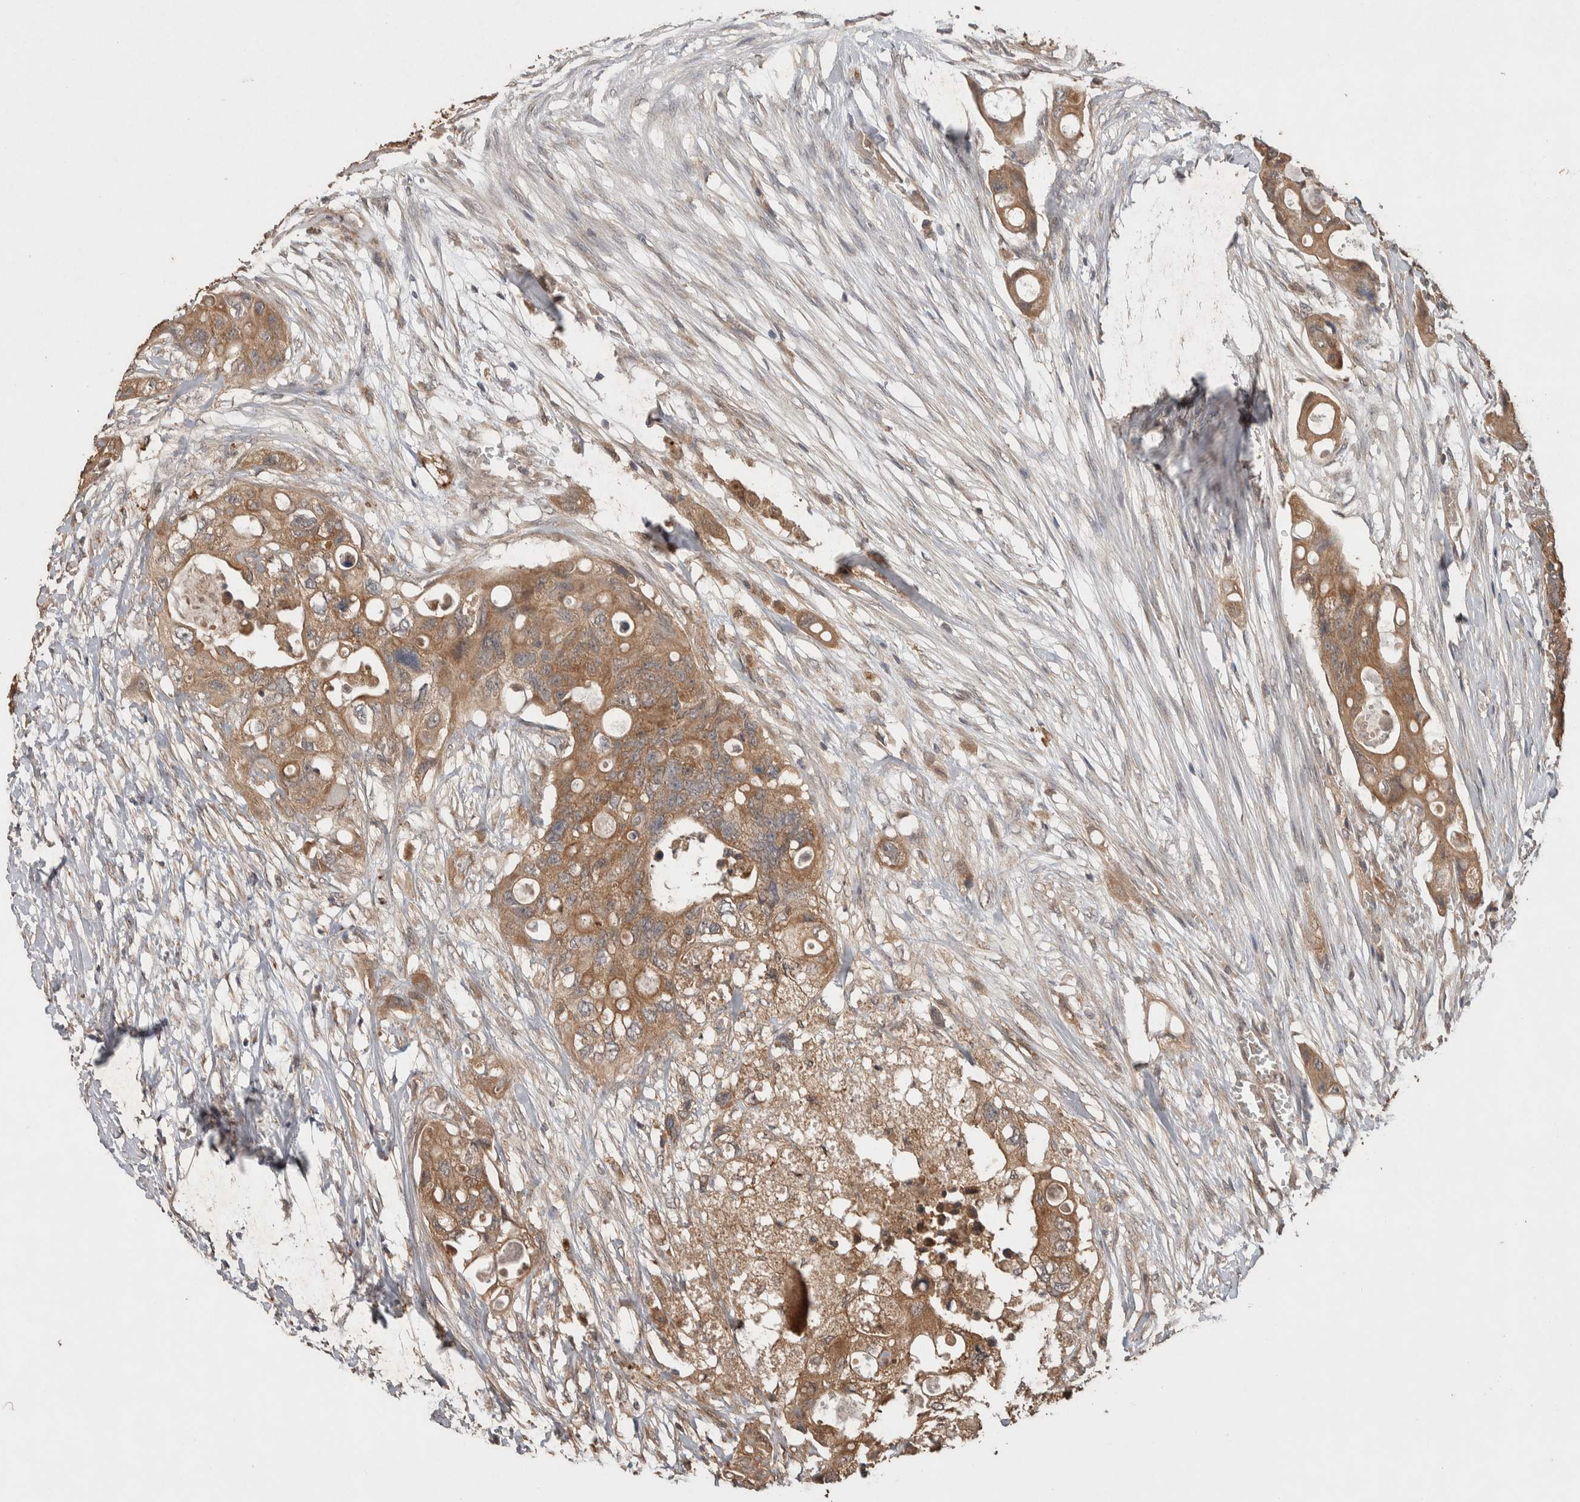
{"staining": {"intensity": "moderate", "quantity": ">75%", "location": "cytoplasmic/membranous"}, "tissue": "colorectal cancer", "cell_type": "Tumor cells", "image_type": "cancer", "snomed": [{"axis": "morphology", "description": "Adenocarcinoma, NOS"}, {"axis": "topography", "description": "Colon"}], "caption": "A histopathology image of colorectal cancer (adenocarcinoma) stained for a protein exhibits moderate cytoplasmic/membranous brown staining in tumor cells.", "gene": "KCNJ5", "patient": {"sex": "female", "age": 57}}